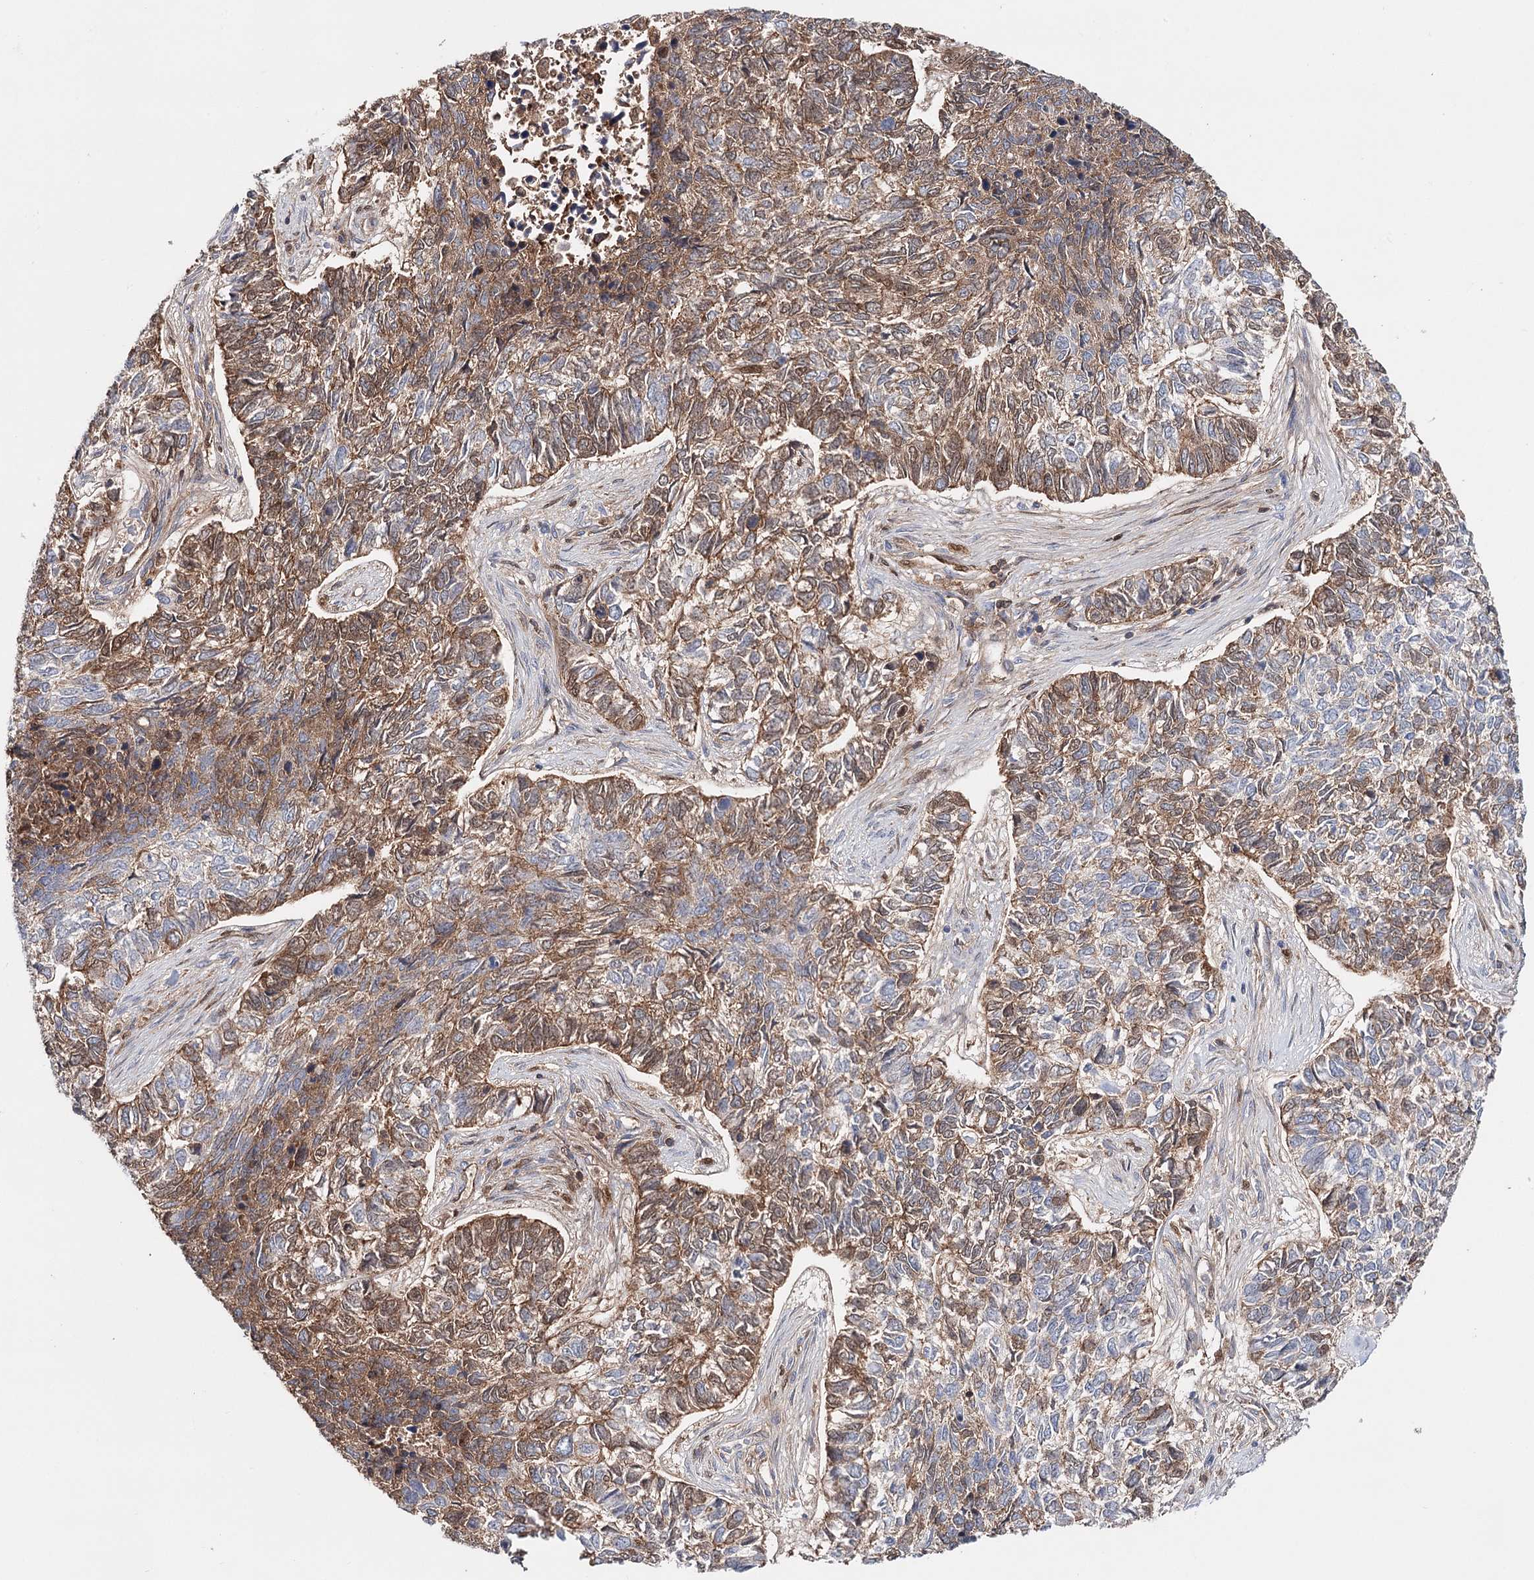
{"staining": {"intensity": "moderate", "quantity": "25%-75%", "location": "cytoplasmic/membranous"}, "tissue": "skin cancer", "cell_type": "Tumor cells", "image_type": "cancer", "snomed": [{"axis": "morphology", "description": "Basal cell carcinoma"}, {"axis": "topography", "description": "Skin"}], "caption": "Human skin cancer (basal cell carcinoma) stained with a protein marker shows moderate staining in tumor cells.", "gene": "PKP4", "patient": {"sex": "female", "age": 65}}